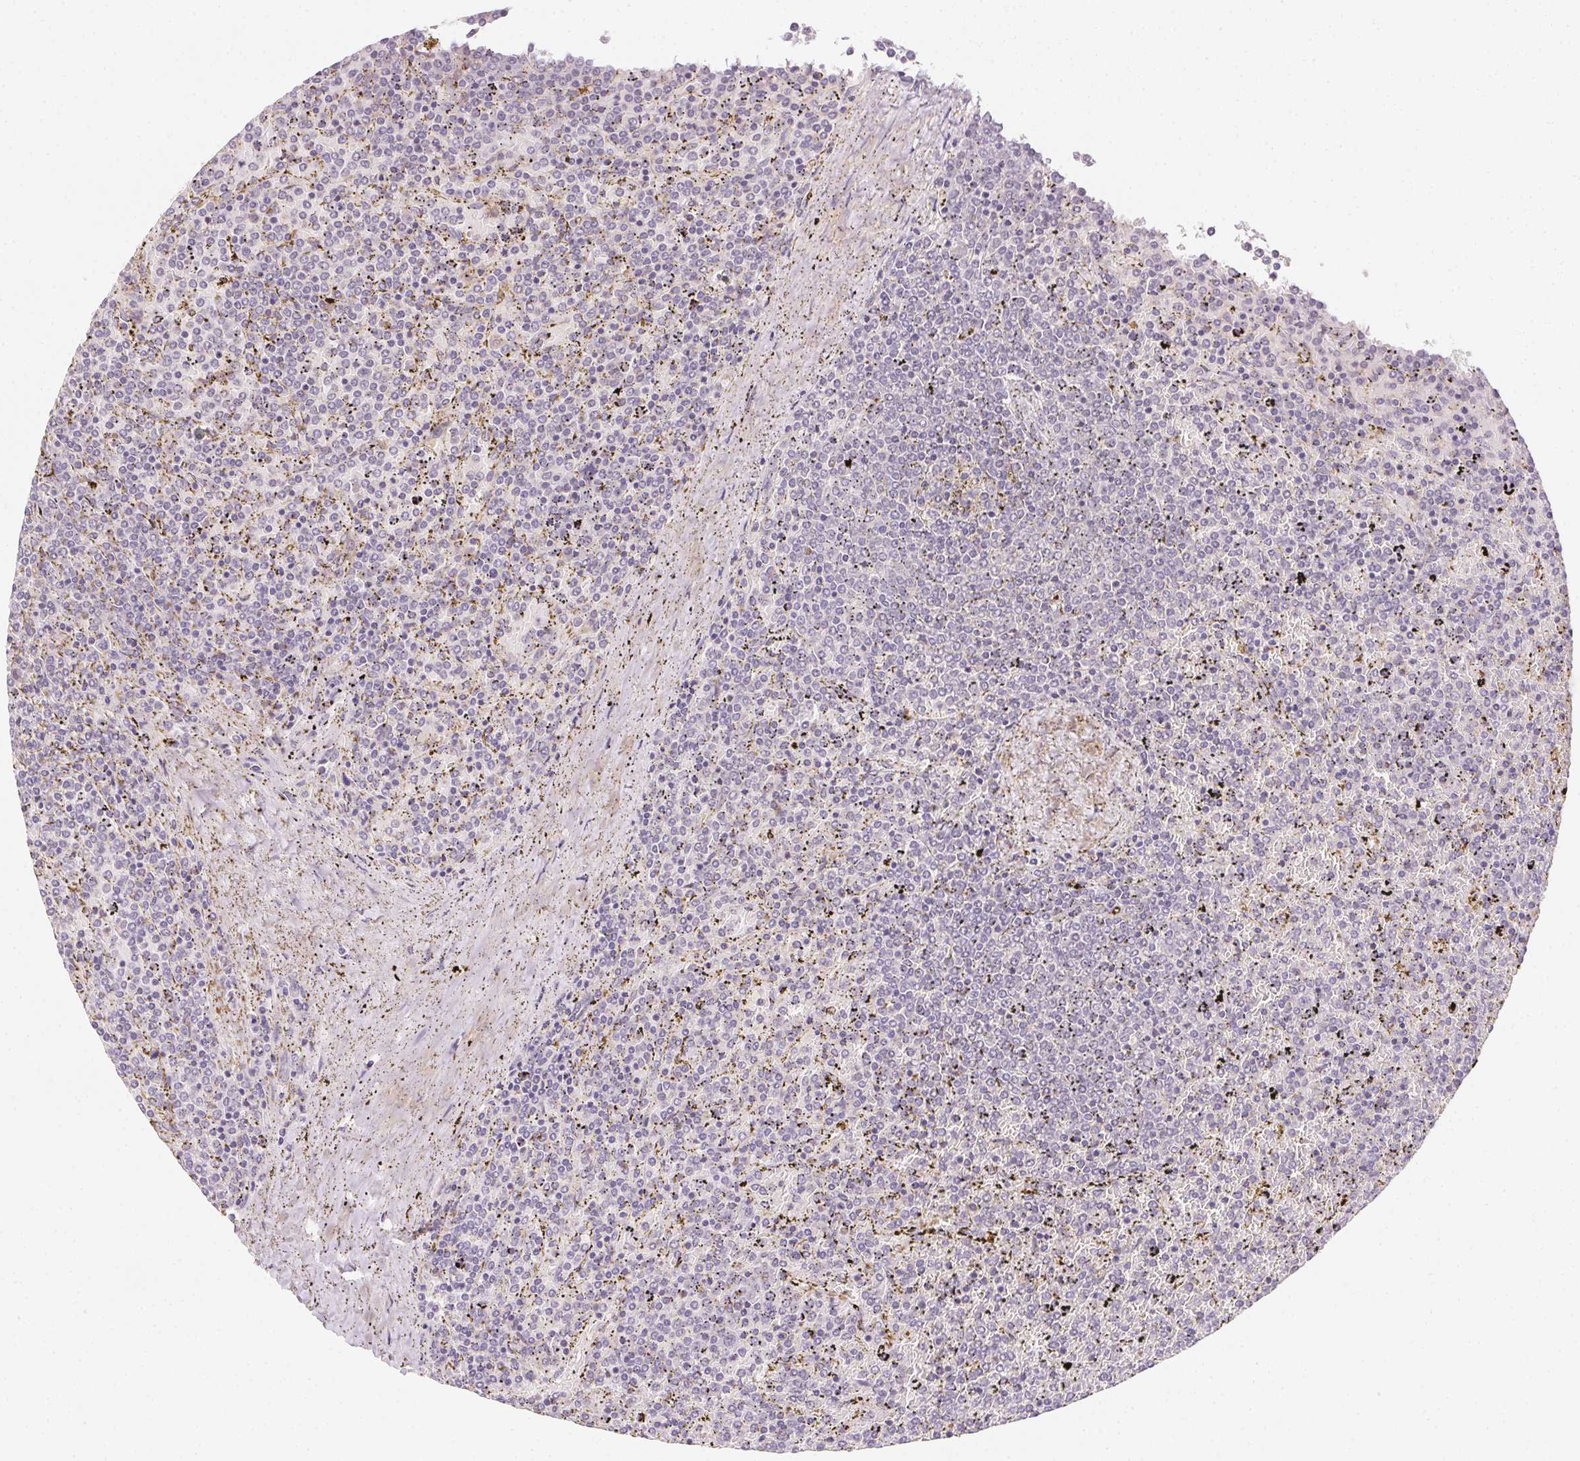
{"staining": {"intensity": "negative", "quantity": "none", "location": "none"}, "tissue": "lymphoma", "cell_type": "Tumor cells", "image_type": "cancer", "snomed": [{"axis": "morphology", "description": "Malignant lymphoma, non-Hodgkin's type, Low grade"}, {"axis": "topography", "description": "Spleen"}], "caption": "Immunohistochemistry photomicrograph of neoplastic tissue: low-grade malignant lymphoma, non-Hodgkin's type stained with DAB shows no significant protein staining in tumor cells.", "gene": "SLC6A18", "patient": {"sex": "female", "age": 77}}